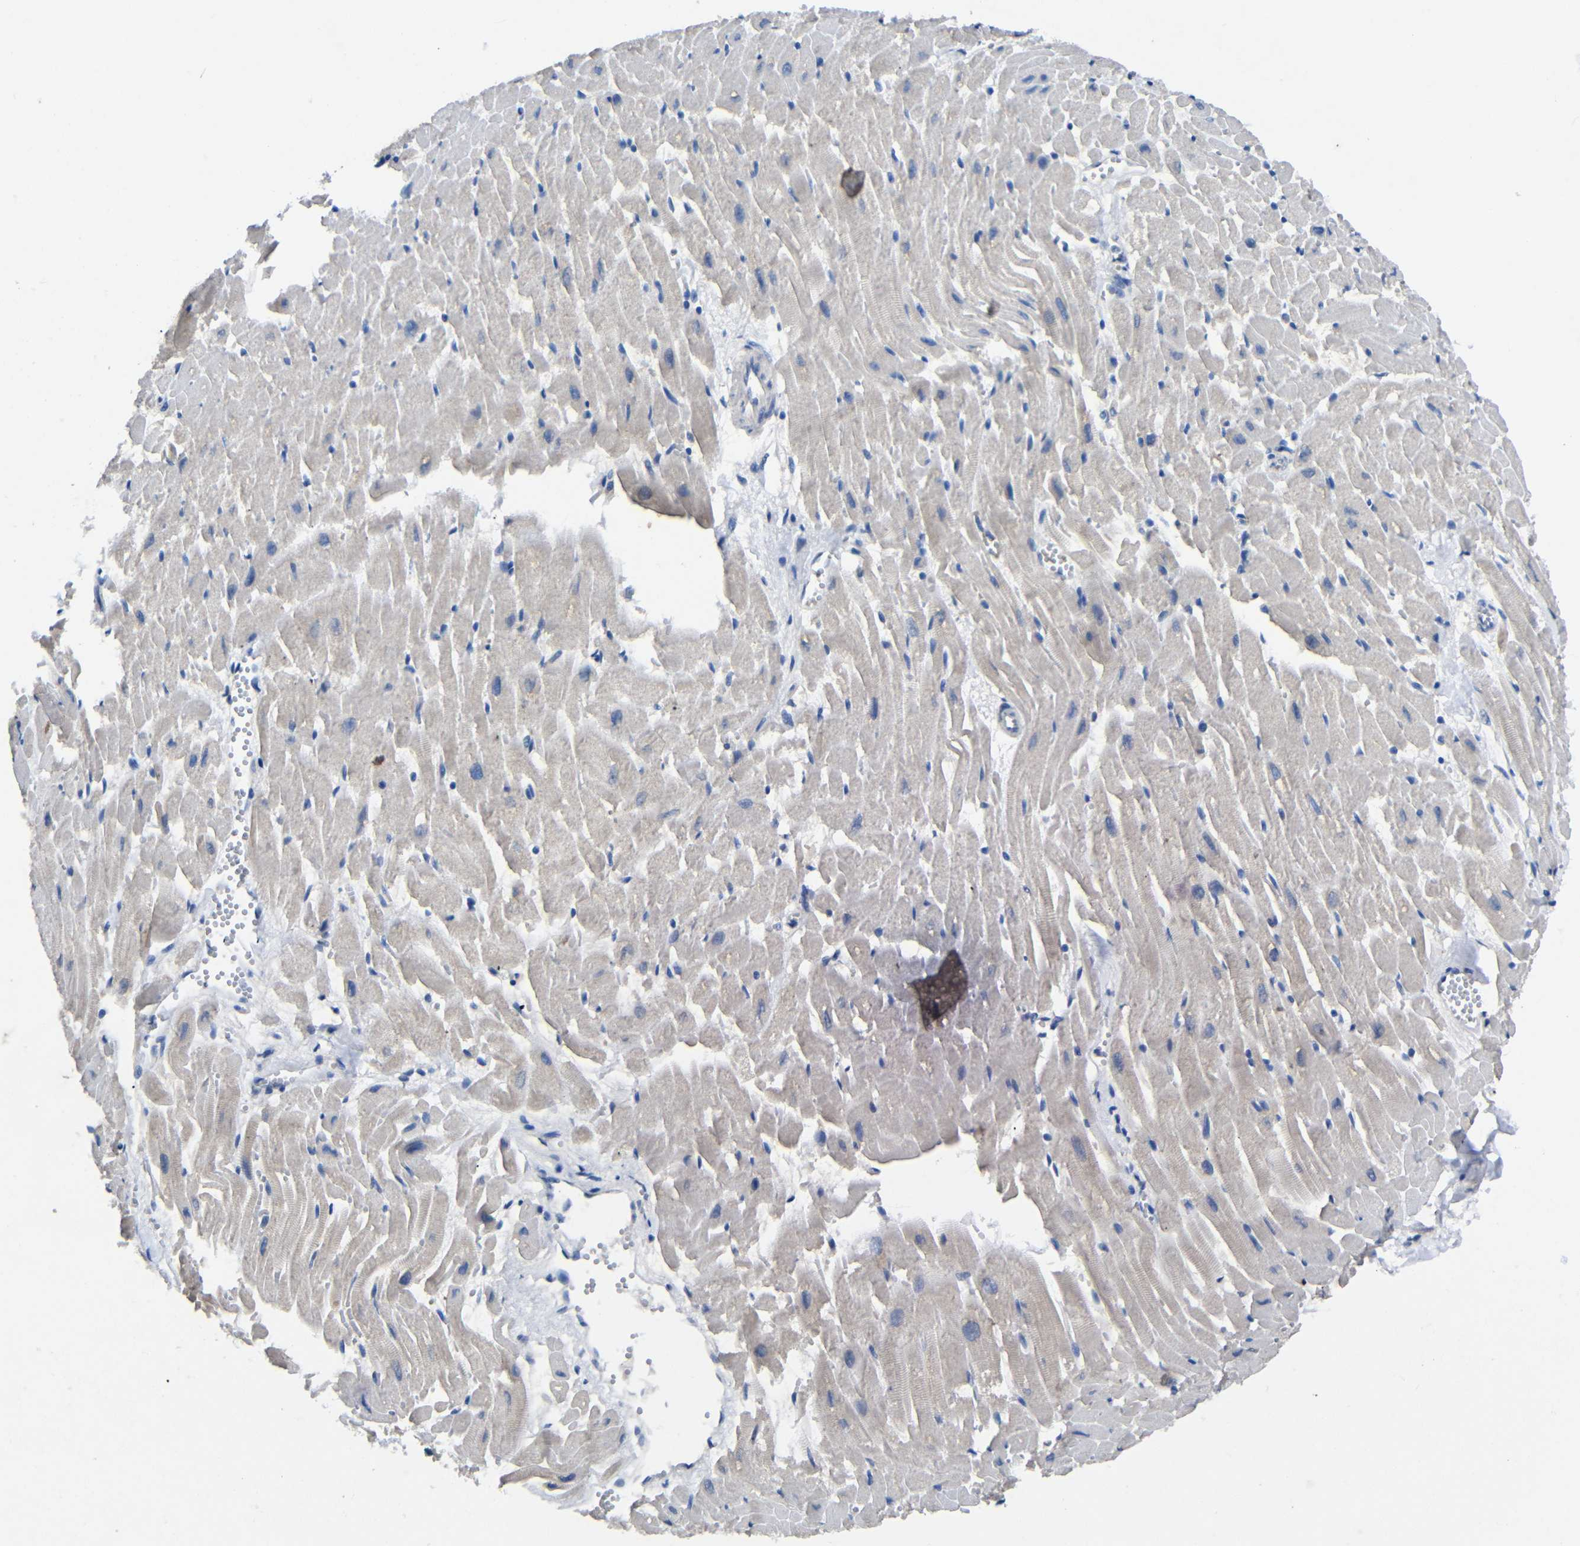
{"staining": {"intensity": "negative", "quantity": "none", "location": "none"}, "tissue": "heart muscle", "cell_type": "Cardiomyocytes", "image_type": "normal", "snomed": [{"axis": "morphology", "description": "Normal tissue, NOS"}, {"axis": "topography", "description": "Heart"}], "caption": "Histopathology image shows no protein staining in cardiomyocytes of benign heart muscle. (DAB immunohistochemistry visualized using brightfield microscopy, high magnification).", "gene": "HNF1A", "patient": {"sex": "female", "age": 19}}